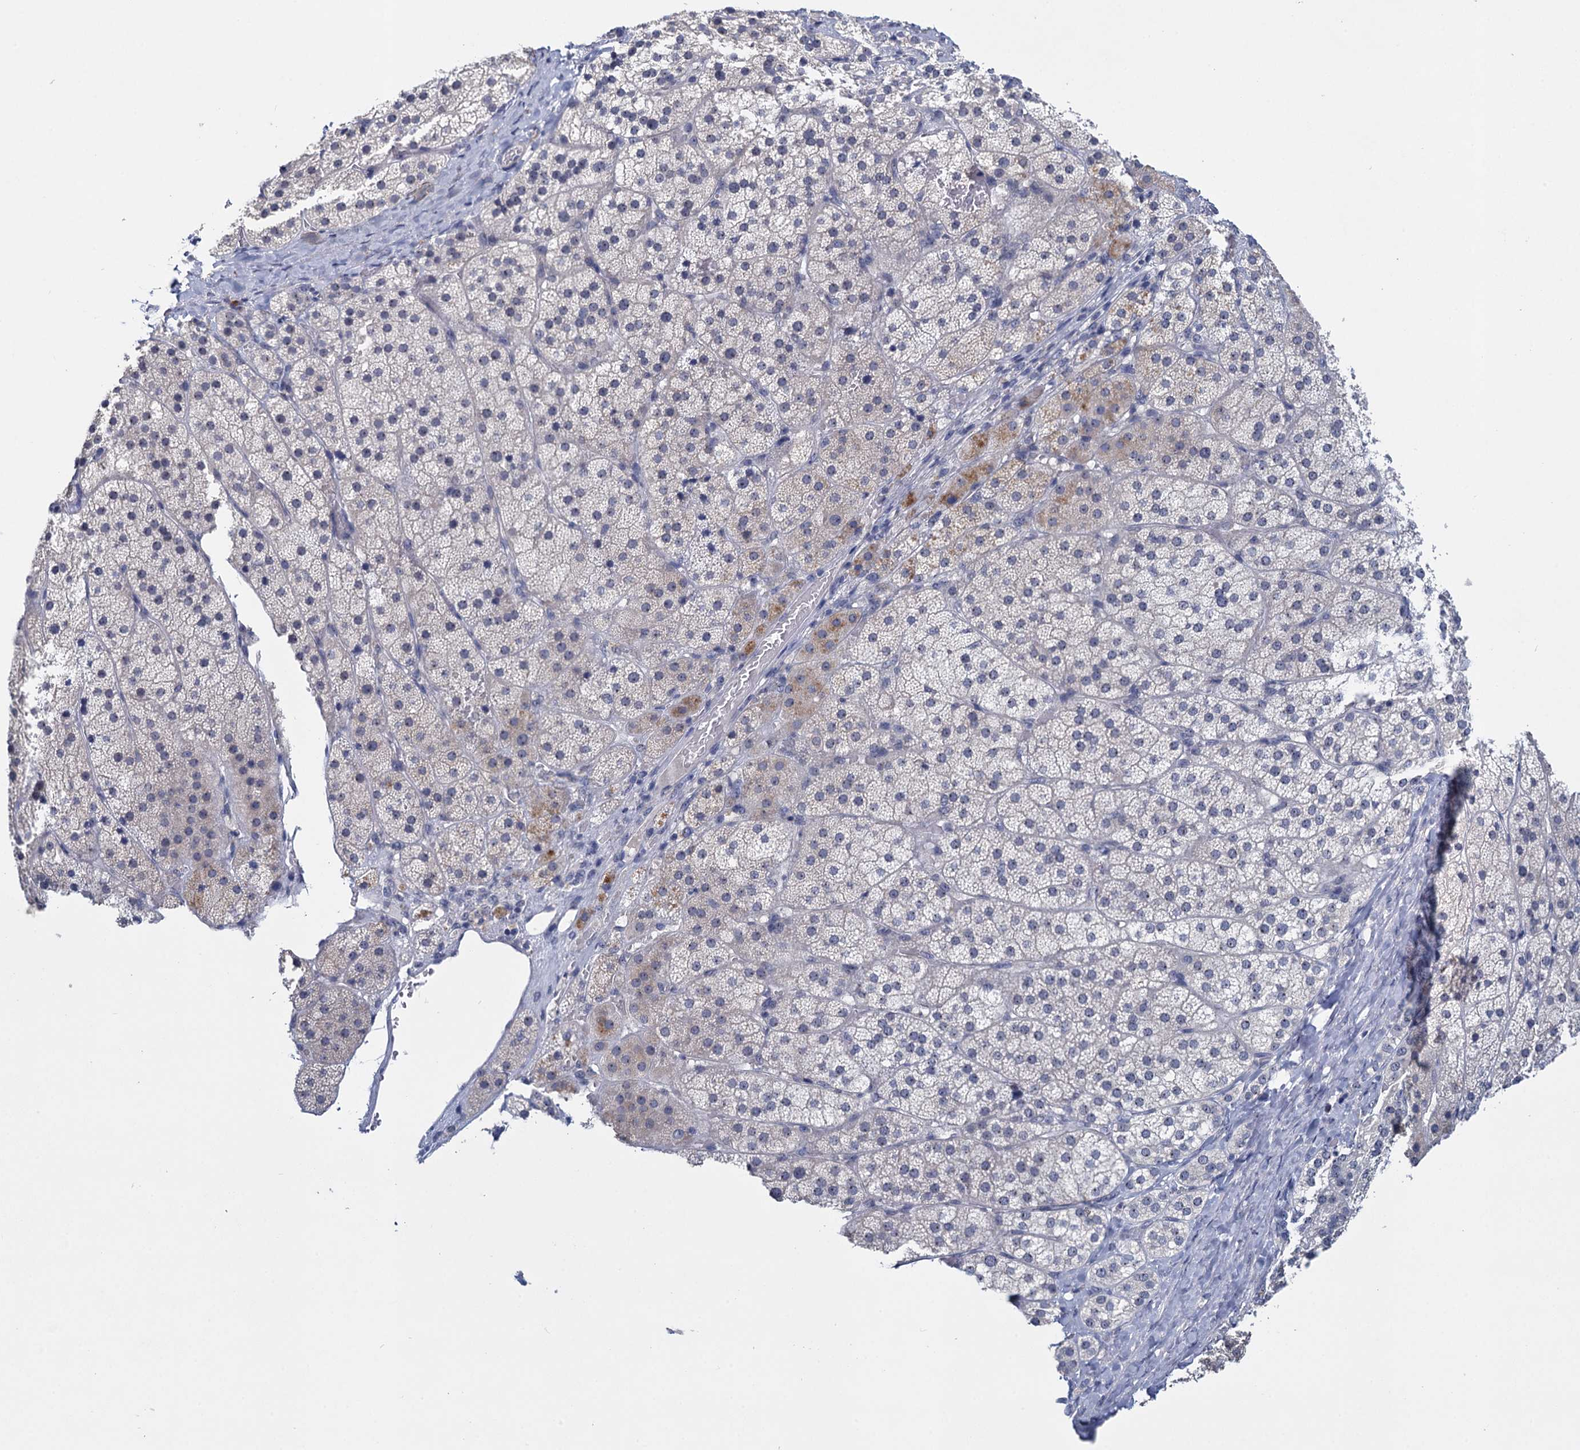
{"staining": {"intensity": "weak", "quantity": "<25%", "location": "cytoplasmic/membranous"}, "tissue": "adrenal gland", "cell_type": "Glandular cells", "image_type": "normal", "snomed": [{"axis": "morphology", "description": "Normal tissue, NOS"}, {"axis": "topography", "description": "Adrenal gland"}], "caption": "Glandular cells are negative for protein expression in normal human adrenal gland. (DAB immunohistochemistry, high magnification).", "gene": "SFN", "patient": {"sex": "female", "age": 44}}